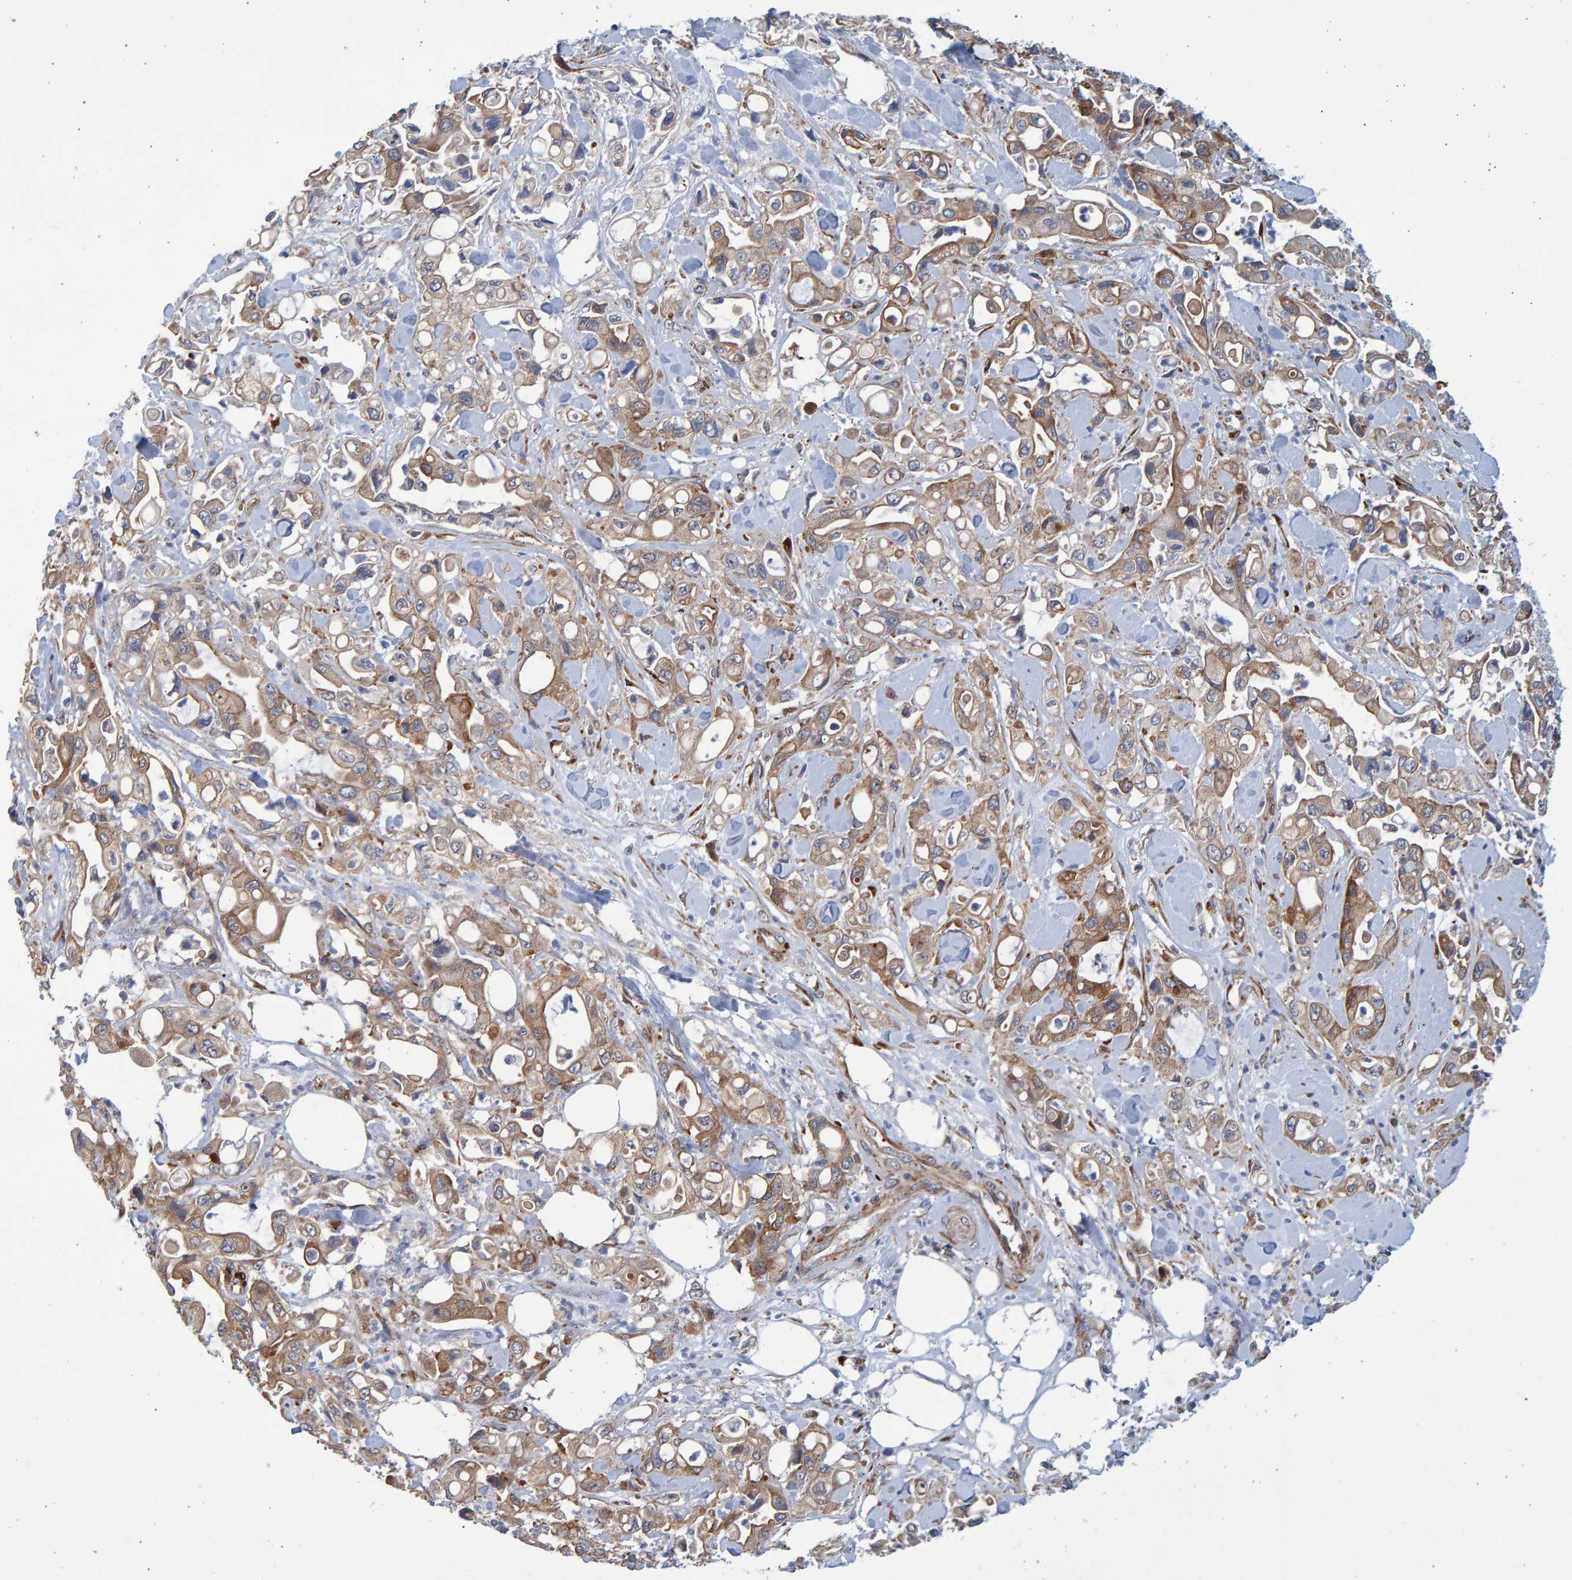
{"staining": {"intensity": "weak", "quantity": ">75%", "location": "cytoplasmic/membranous"}, "tissue": "pancreatic cancer", "cell_type": "Tumor cells", "image_type": "cancer", "snomed": [{"axis": "morphology", "description": "Adenocarcinoma, NOS"}, {"axis": "topography", "description": "Pancreas"}], "caption": "Protein expression by immunohistochemistry shows weak cytoplasmic/membranous expression in approximately >75% of tumor cells in pancreatic adenocarcinoma.", "gene": "LRBA", "patient": {"sex": "male", "age": 70}}